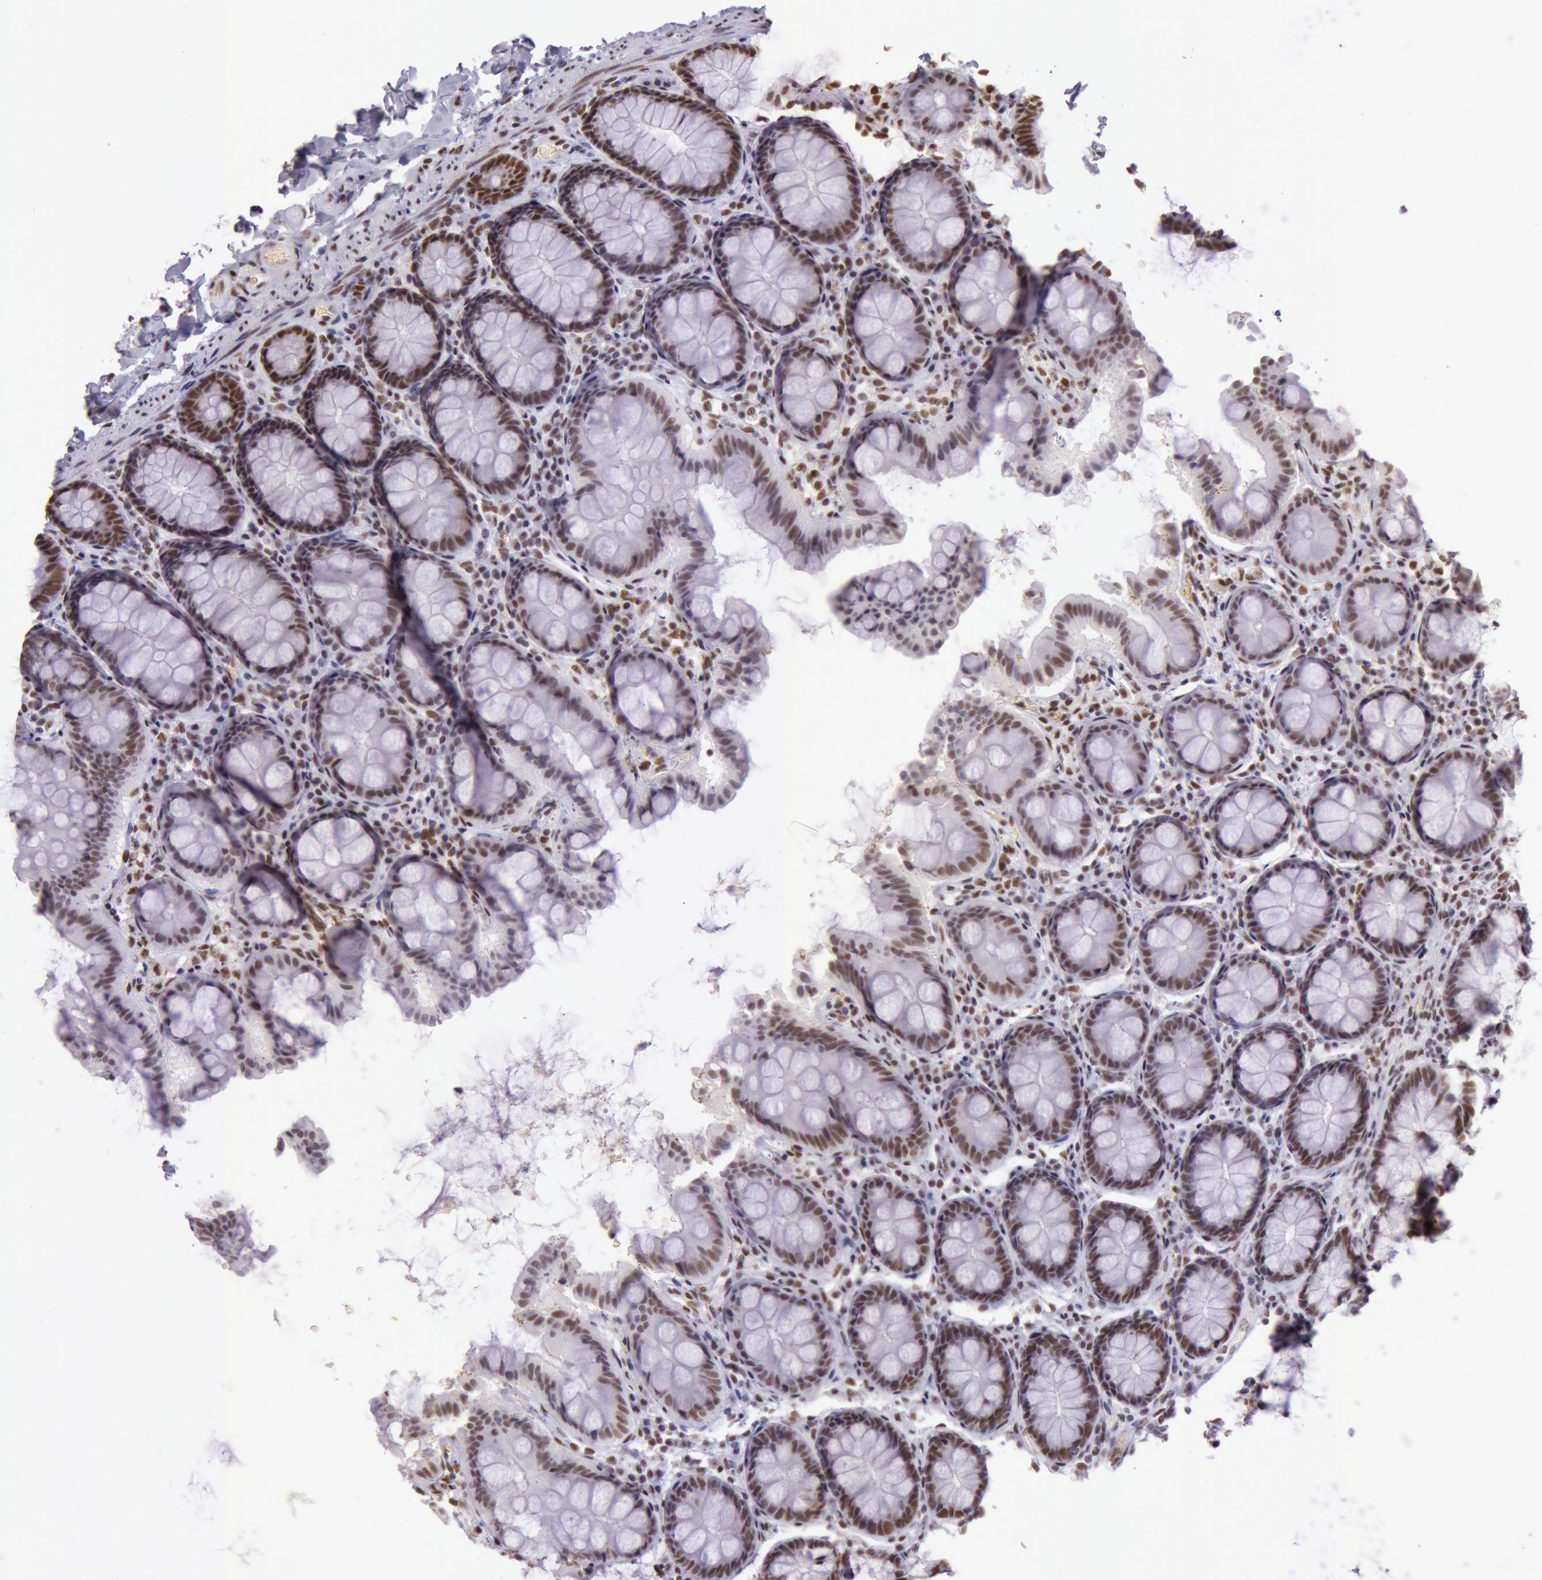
{"staining": {"intensity": "moderate", "quantity": "25%-75%", "location": "cytoplasmic/membranous"}, "tissue": "colon", "cell_type": "Endothelial cells", "image_type": "normal", "snomed": [{"axis": "morphology", "description": "Normal tissue, NOS"}, {"axis": "topography", "description": "Colon"}], "caption": "The photomicrograph reveals staining of unremarkable colon, revealing moderate cytoplasmic/membranous protein positivity (brown color) within endothelial cells. (DAB (3,3'-diaminobenzidine) IHC with brightfield microscopy, high magnification).", "gene": "NBN", "patient": {"sex": "female", "age": 61}}